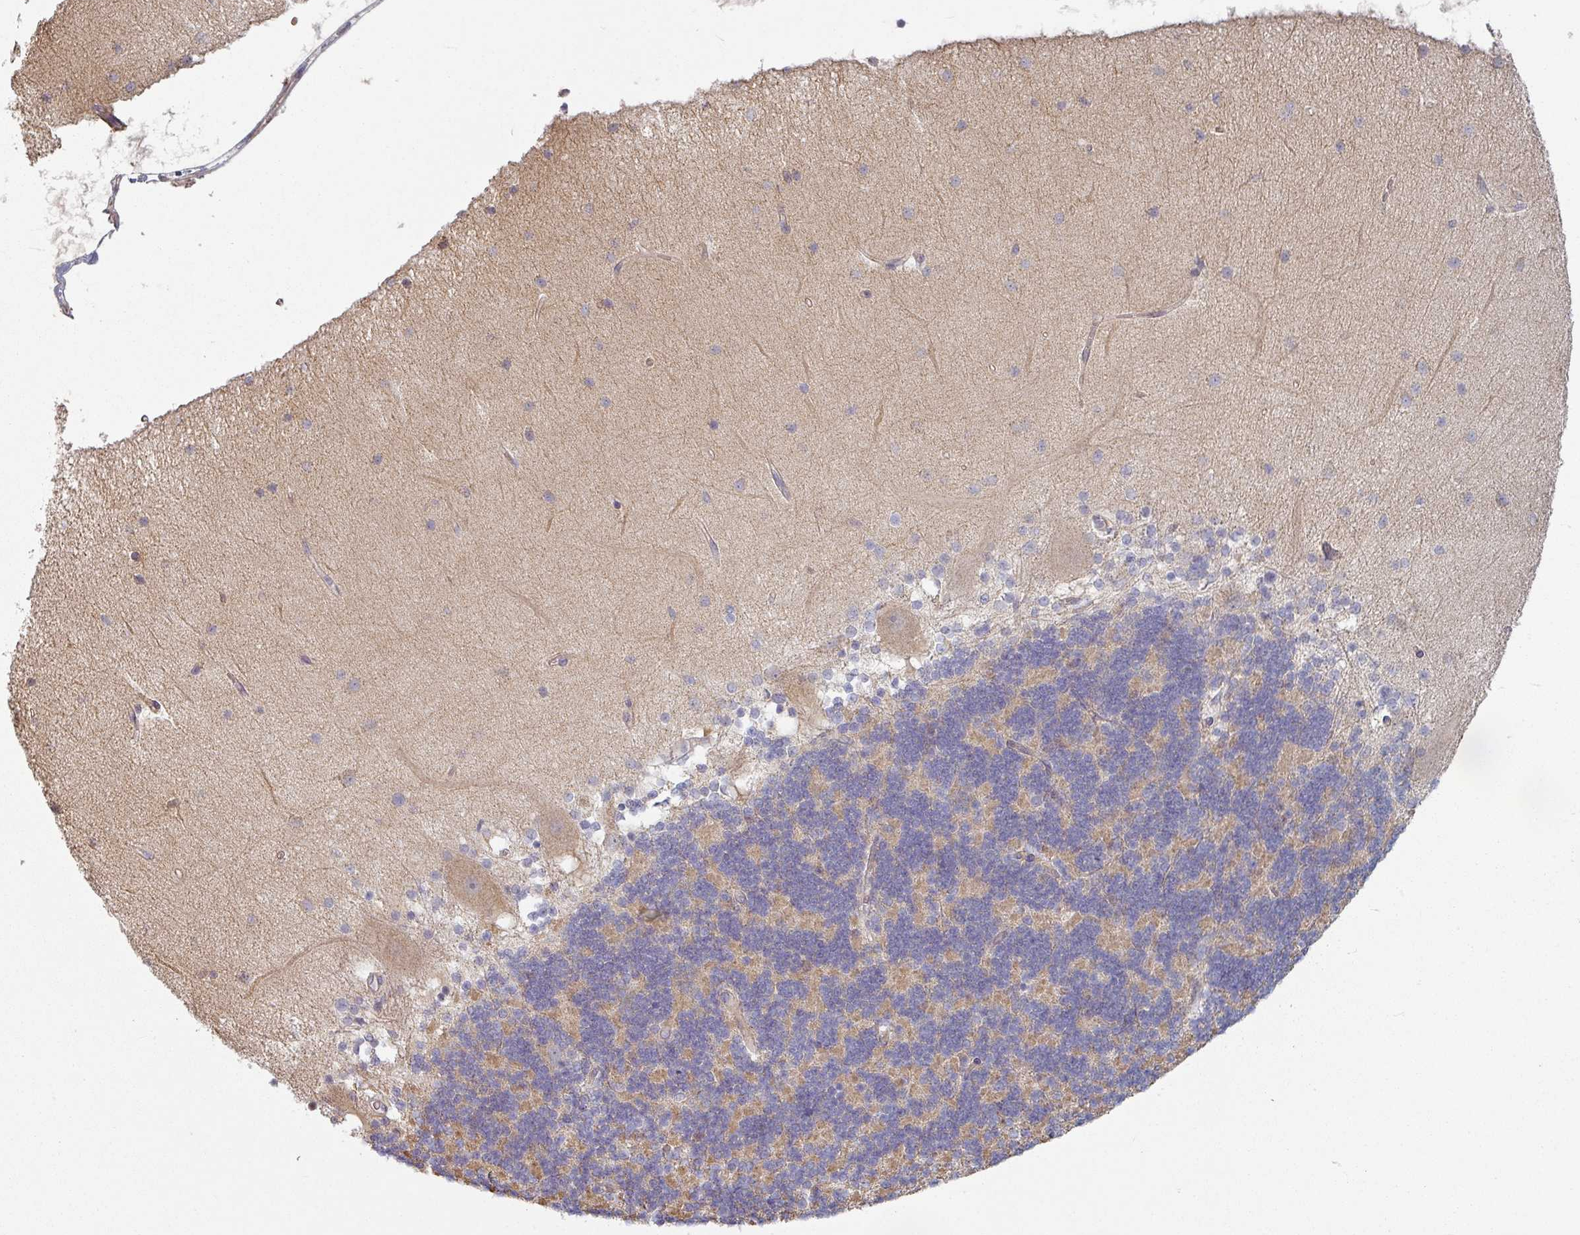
{"staining": {"intensity": "moderate", "quantity": "25%-75%", "location": "cytoplasmic/membranous"}, "tissue": "cerebellum", "cell_type": "Cells in granular layer", "image_type": "normal", "snomed": [{"axis": "morphology", "description": "Normal tissue, NOS"}, {"axis": "topography", "description": "Cerebellum"}], "caption": "Cells in granular layer show medium levels of moderate cytoplasmic/membranous positivity in approximately 25%-75% of cells in normal human cerebellum. (DAB IHC with brightfield microscopy, high magnification).", "gene": "PLEKHJ1", "patient": {"sex": "female", "age": 54}}